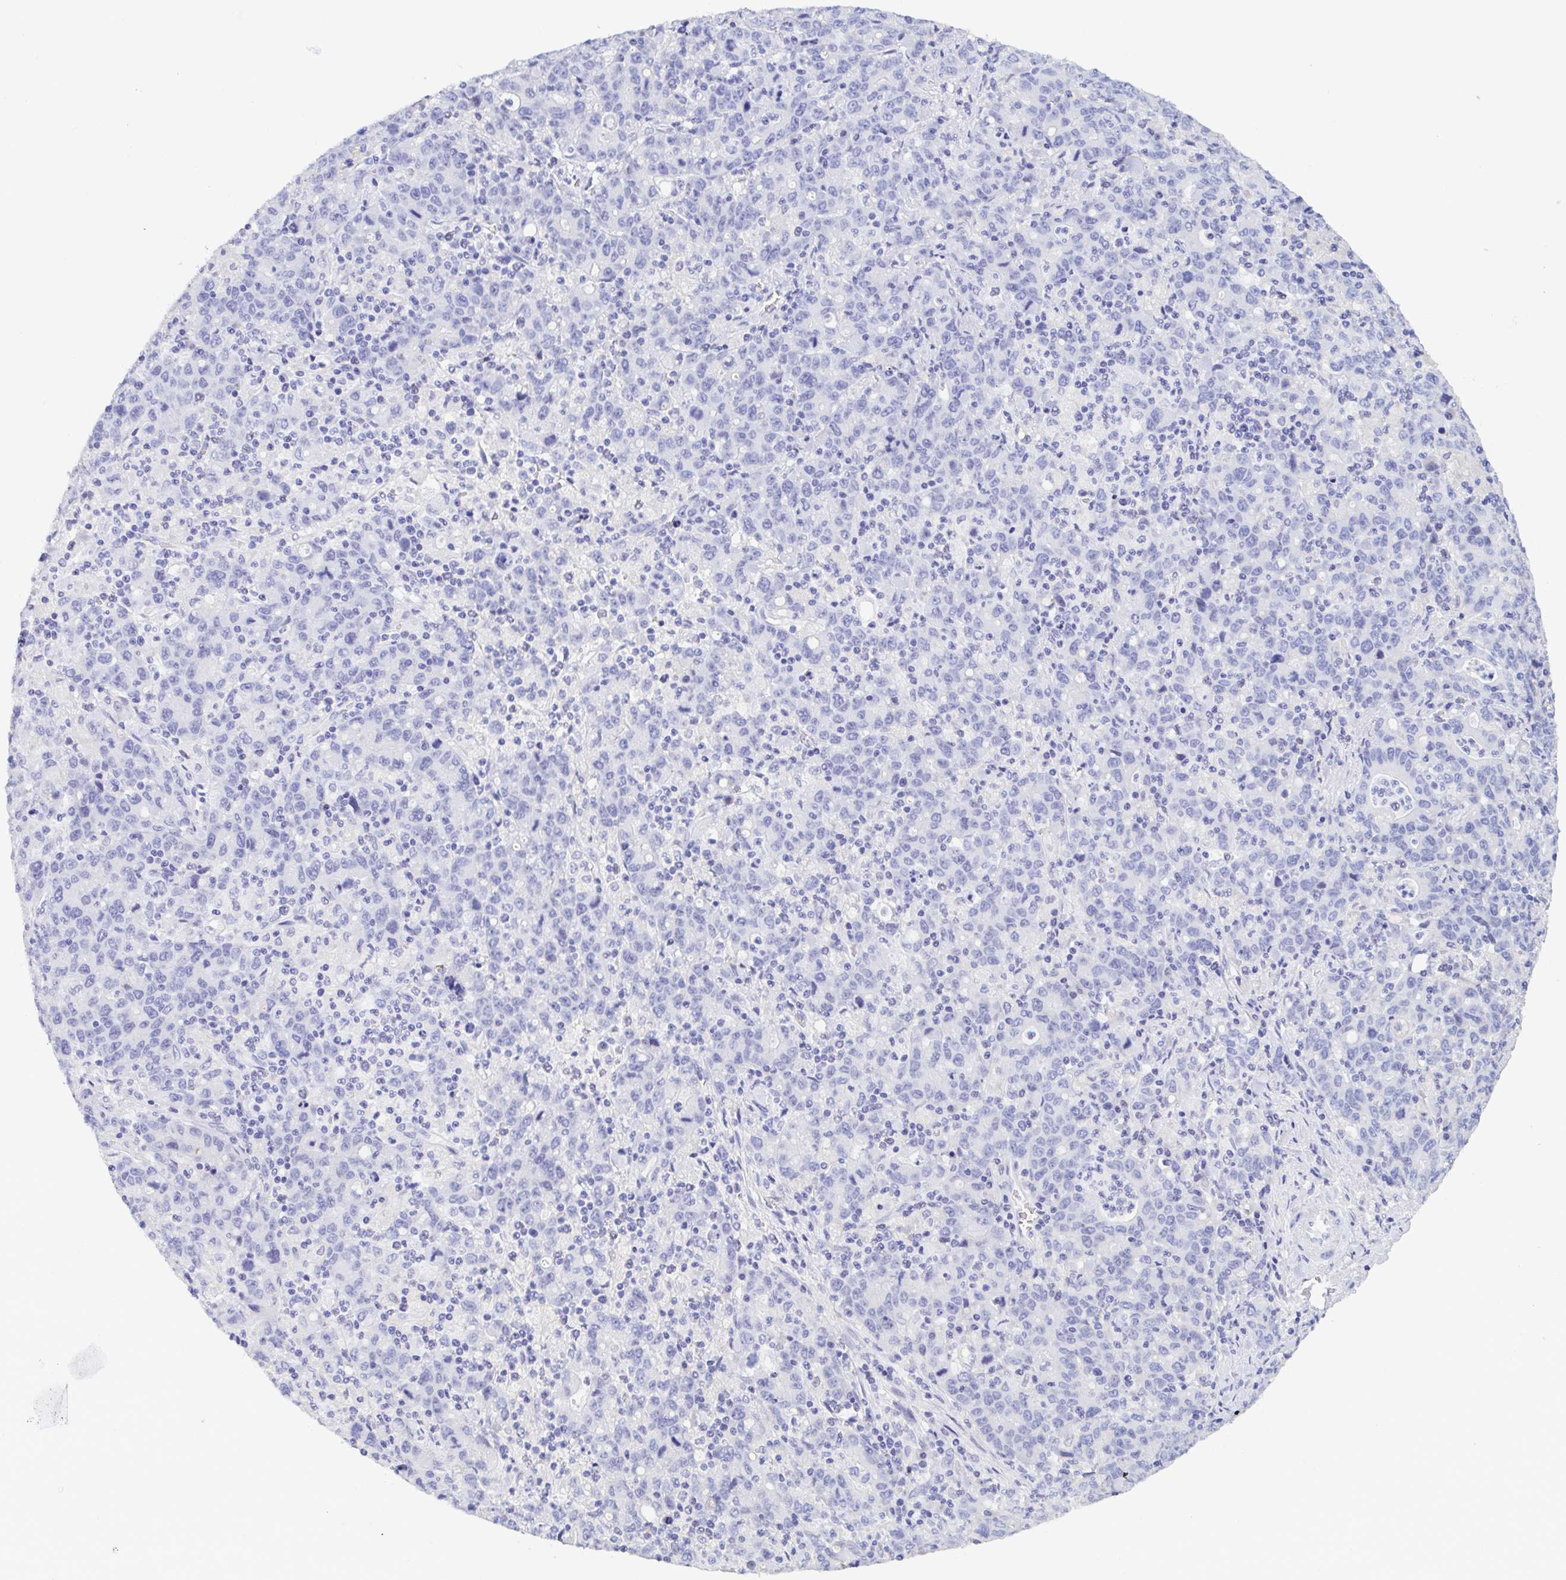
{"staining": {"intensity": "negative", "quantity": "none", "location": "none"}, "tissue": "stomach cancer", "cell_type": "Tumor cells", "image_type": "cancer", "snomed": [{"axis": "morphology", "description": "Adenocarcinoma, NOS"}, {"axis": "topography", "description": "Stomach, upper"}], "caption": "The photomicrograph reveals no staining of tumor cells in stomach cancer.", "gene": "TREH", "patient": {"sex": "male", "age": 69}}